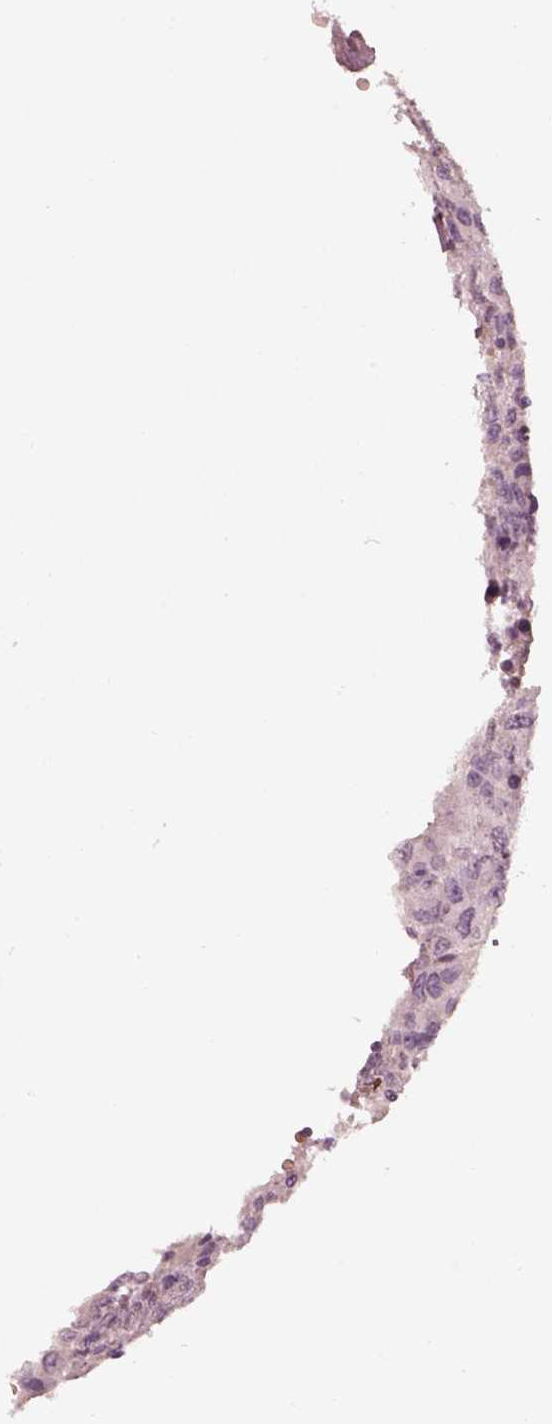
{"staining": {"intensity": "negative", "quantity": "none", "location": "none"}, "tissue": "urothelial cancer", "cell_type": "Tumor cells", "image_type": "cancer", "snomed": [{"axis": "morphology", "description": "Urothelial carcinoma, High grade"}, {"axis": "topography", "description": "Urinary bladder"}], "caption": "IHC photomicrograph of neoplastic tissue: urothelial cancer stained with DAB (3,3'-diaminobenzidine) exhibits no significant protein positivity in tumor cells.", "gene": "ANKLE1", "patient": {"sex": "female", "age": 78}}